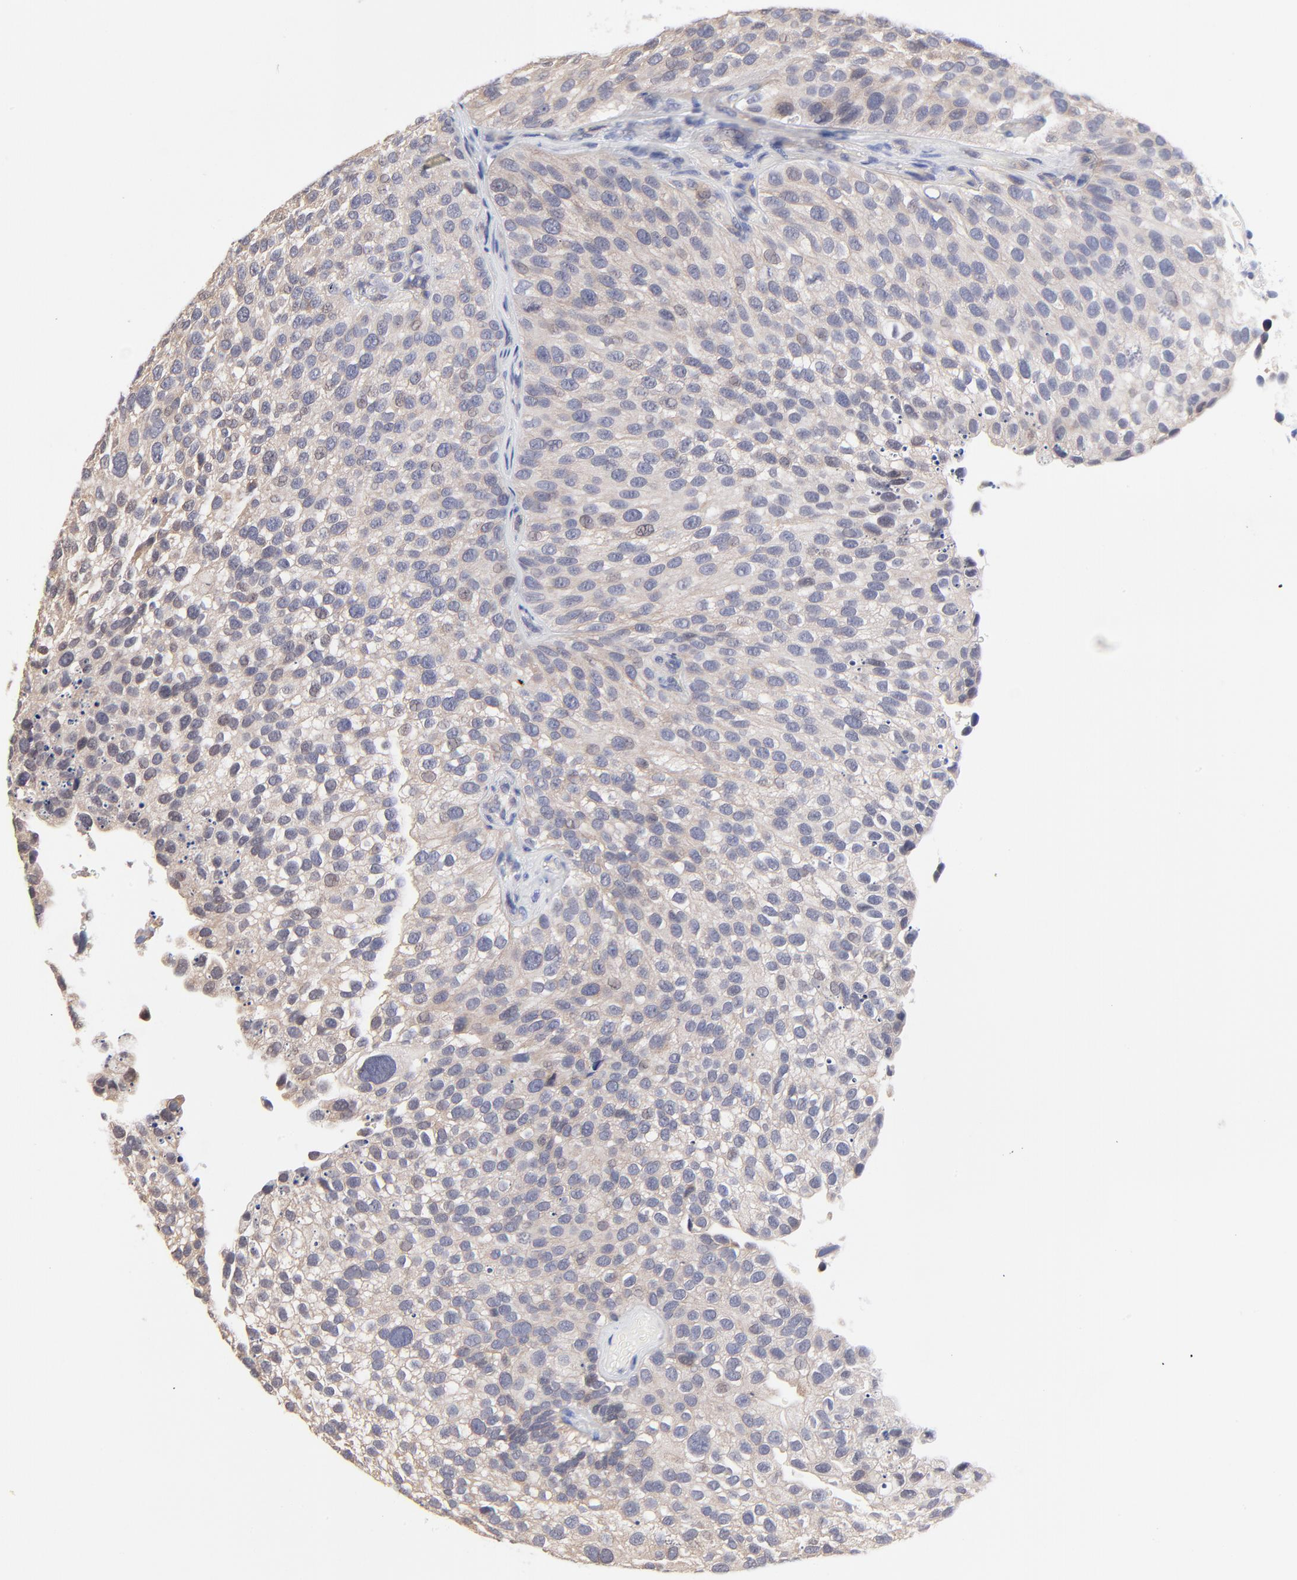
{"staining": {"intensity": "weak", "quantity": "25%-75%", "location": "cytoplasmic/membranous"}, "tissue": "urothelial cancer", "cell_type": "Tumor cells", "image_type": "cancer", "snomed": [{"axis": "morphology", "description": "Urothelial carcinoma, High grade"}, {"axis": "topography", "description": "Urinary bladder"}], "caption": "Tumor cells display weak cytoplasmic/membranous staining in about 25%-75% of cells in high-grade urothelial carcinoma.", "gene": "FBXO8", "patient": {"sex": "male", "age": 72}}